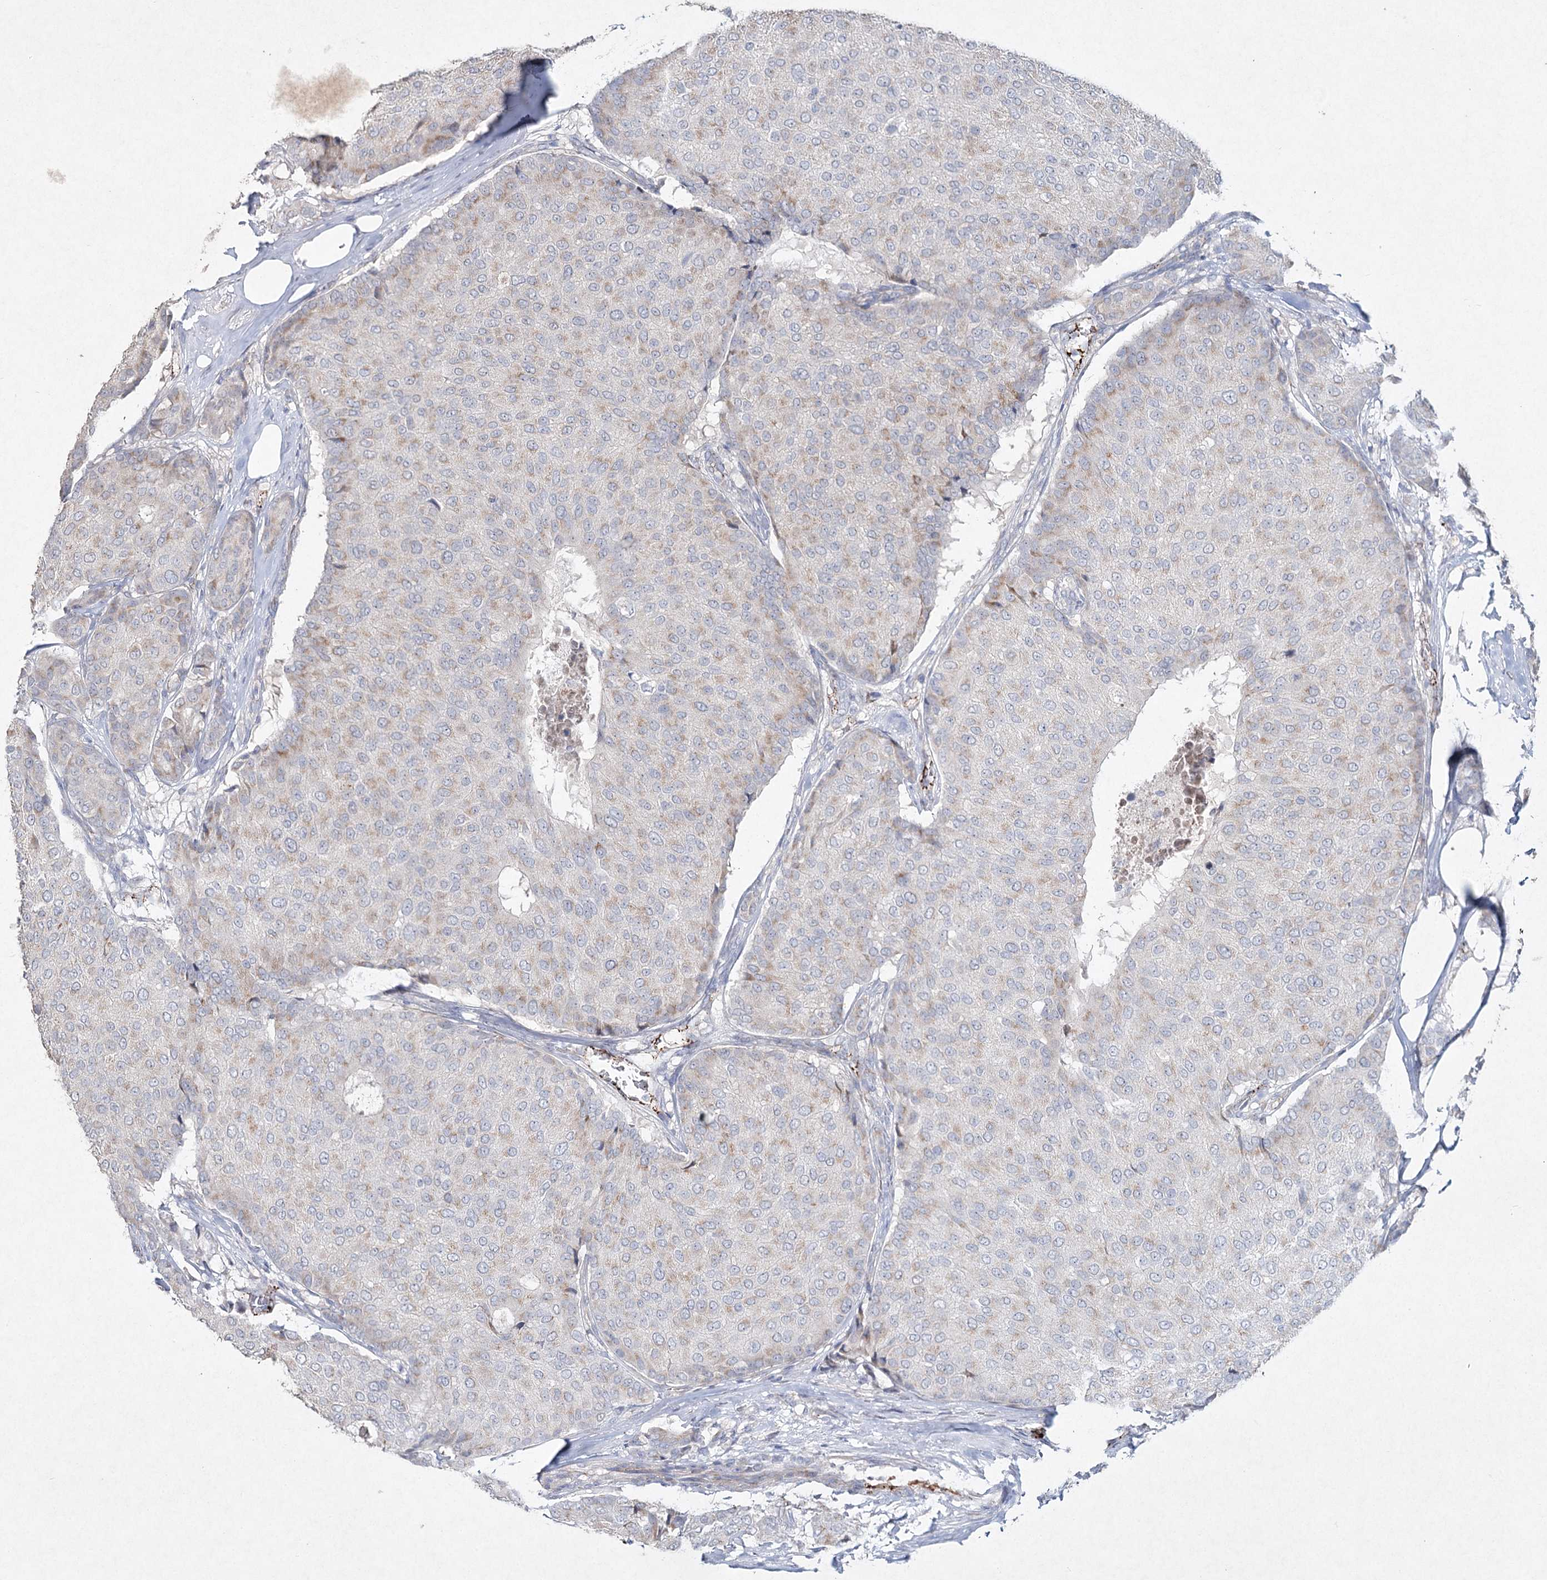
{"staining": {"intensity": "weak", "quantity": "25%-75%", "location": "cytoplasmic/membranous"}, "tissue": "breast cancer", "cell_type": "Tumor cells", "image_type": "cancer", "snomed": [{"axis": "morphology", "description": "Duct carcinoma"}, {"axis": "topography", "description": "Breast"}], "caption": "Tumor cells demonstrate low levels of weak cytoplasmic/membranous expression in approximately 25%-75% of cells in breast cancer. (brown staining indicates protein expression, while blue staining denotes nuclei).", "gene": "RFX6", "patient": {"sex": "female", "age": 75}}